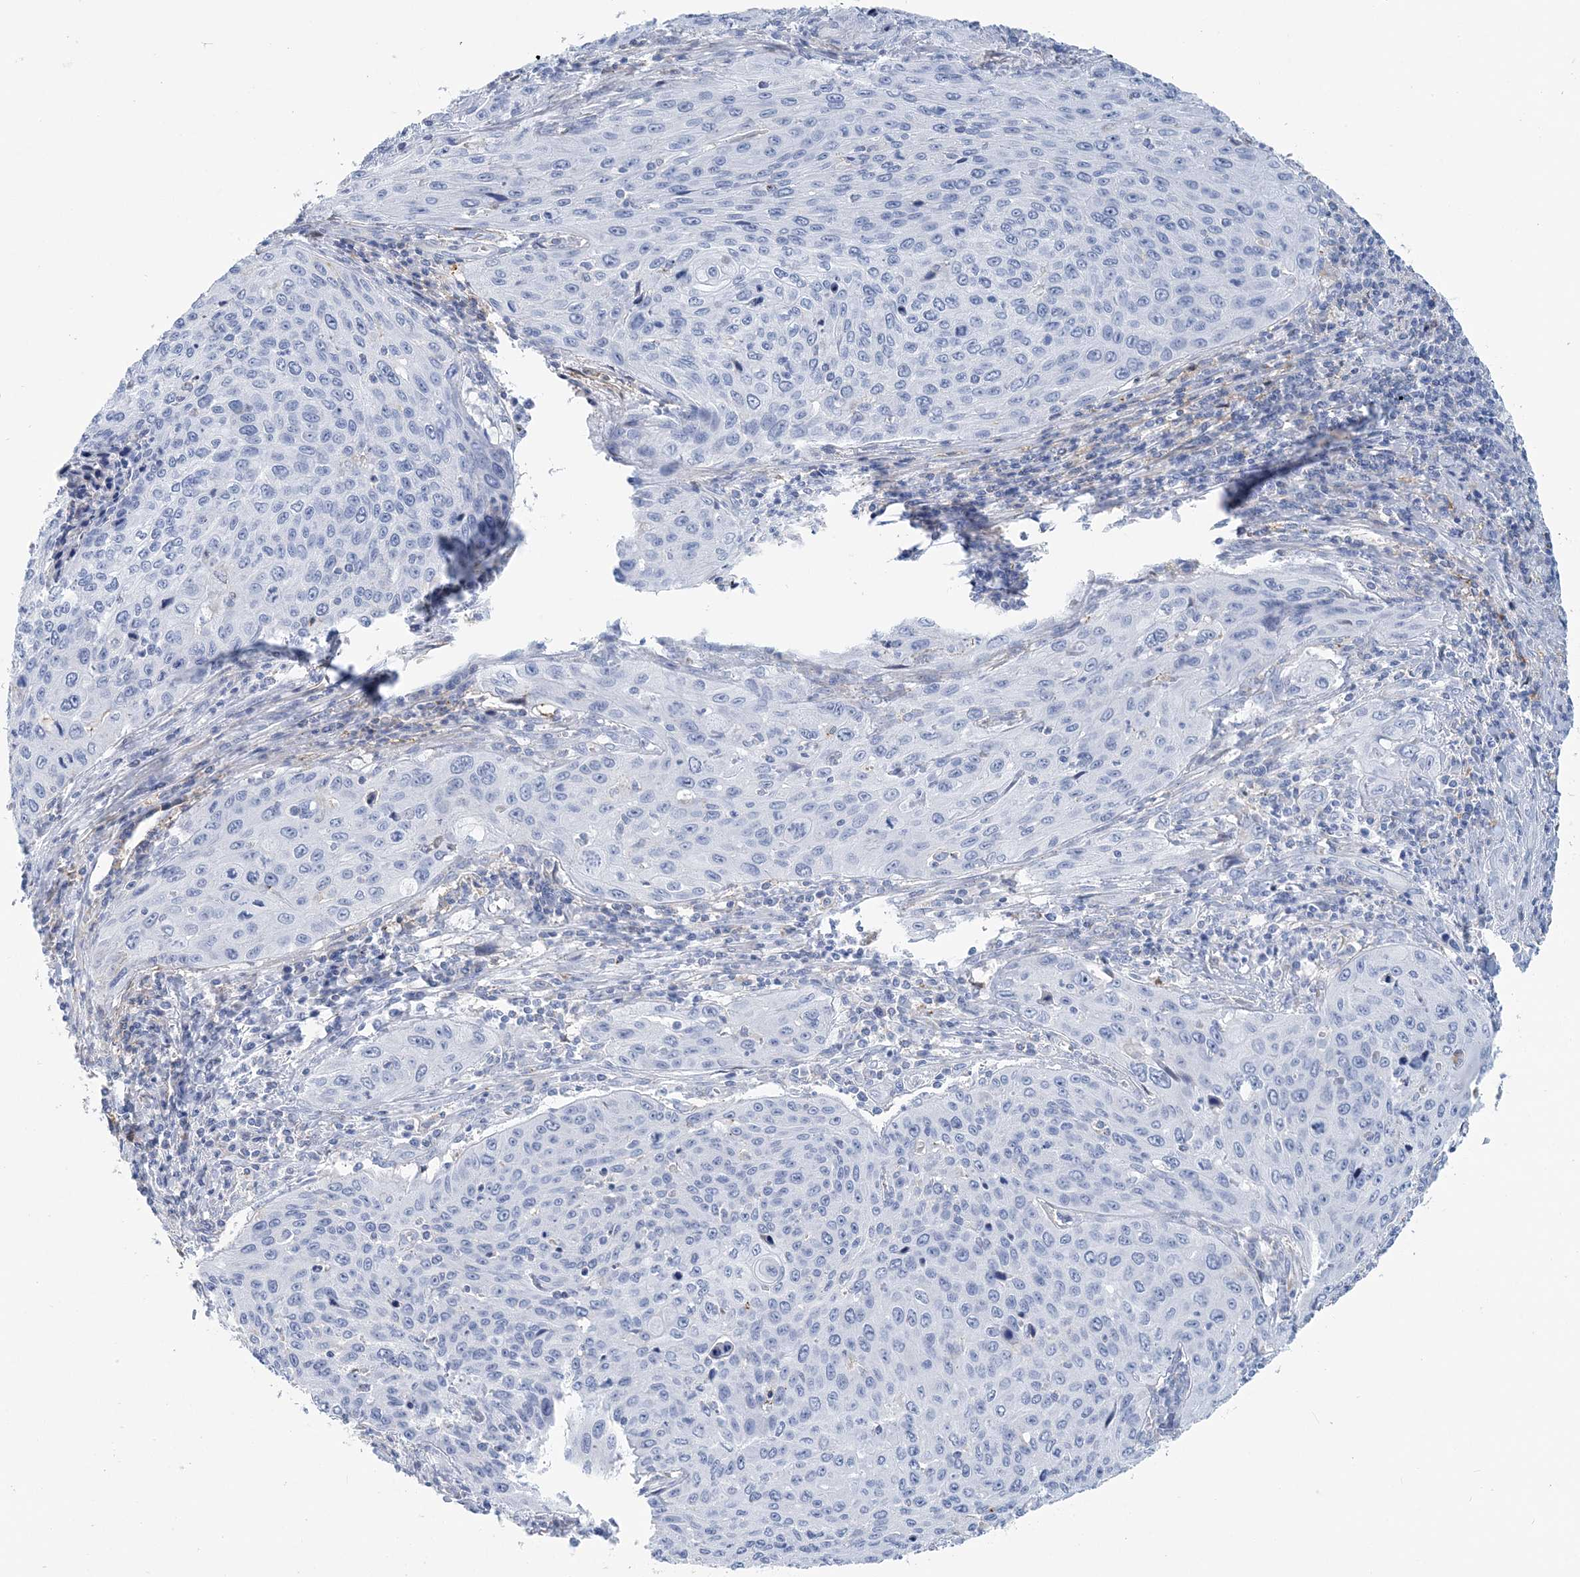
{"staining": {"intensity": "negative", "quantity": "none", "location": "none"}, "tissue": "cervical cancer", "cell_type": "Tumor cells", "image_type": "cancer", "snomed": [{"axis": "morphology", "description": "Squamous cell carcinoma, NOS"}, {"axis": "topography", "description": "Cervix"}], "caption": "DAB immunohistochemical staining of human cervical squamous cell carcinoma reveals no significant staining in tumor cells. Nuclei are stained in blue.", "gene": "NKX6-1", "patient": {"sex": "female", "age": 32}}